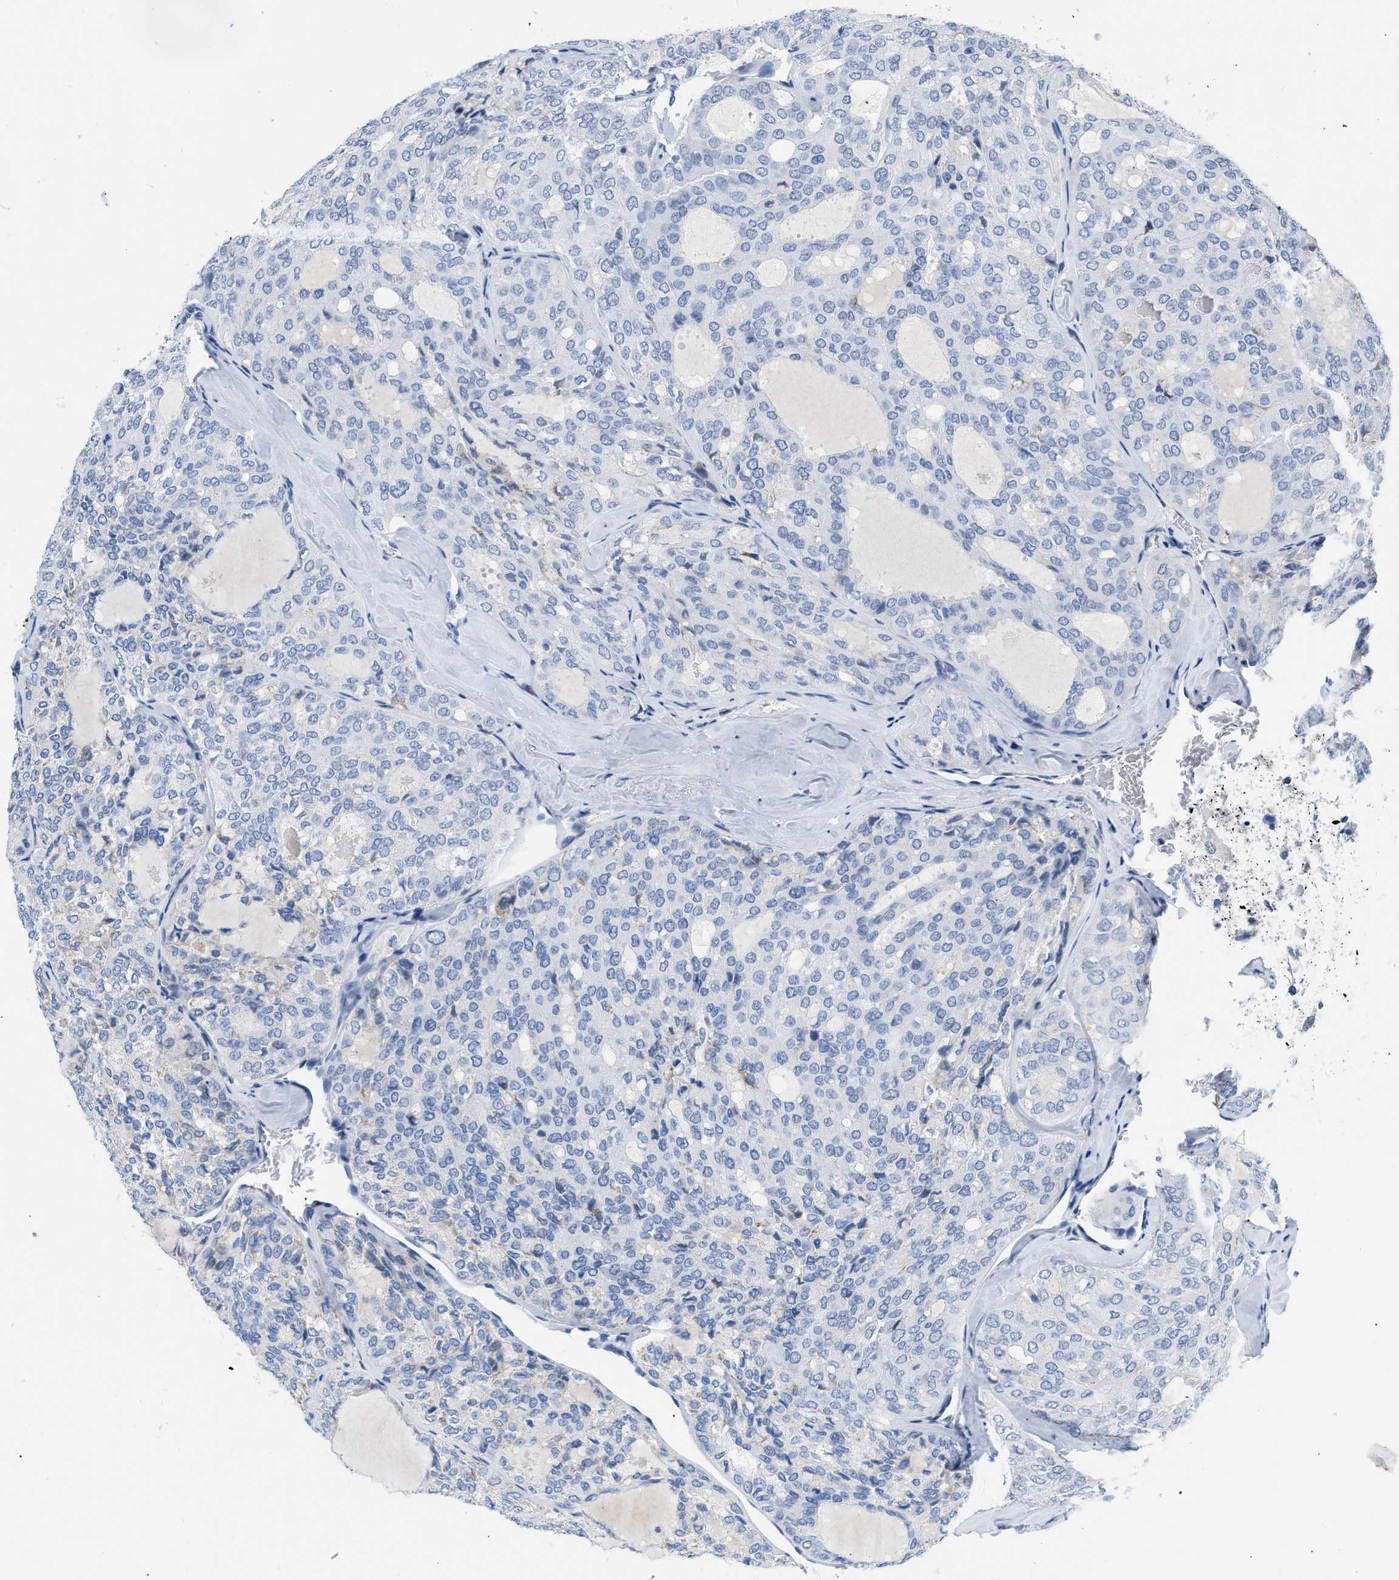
{"staining": {"intensity": "negative", "quantity": "none", "location": "none"}, "tissue": "thyroid cancer", "cell_type": "Tumor cells", "image_type": "cancer", "snomed": [{"axis": "morphology", "description": "Follicular adenoma carcinoma, NOS"}, {"axis": "topography", "description": "Thyroid gland"}], "caption": "Human thyroid cancer (follicular adenoma carcinoma) stained for a protein using IHC exhibits no positivity in tumor cells.", "gene": "BOLL", "patient": {"sex": "male", "age": 75}}